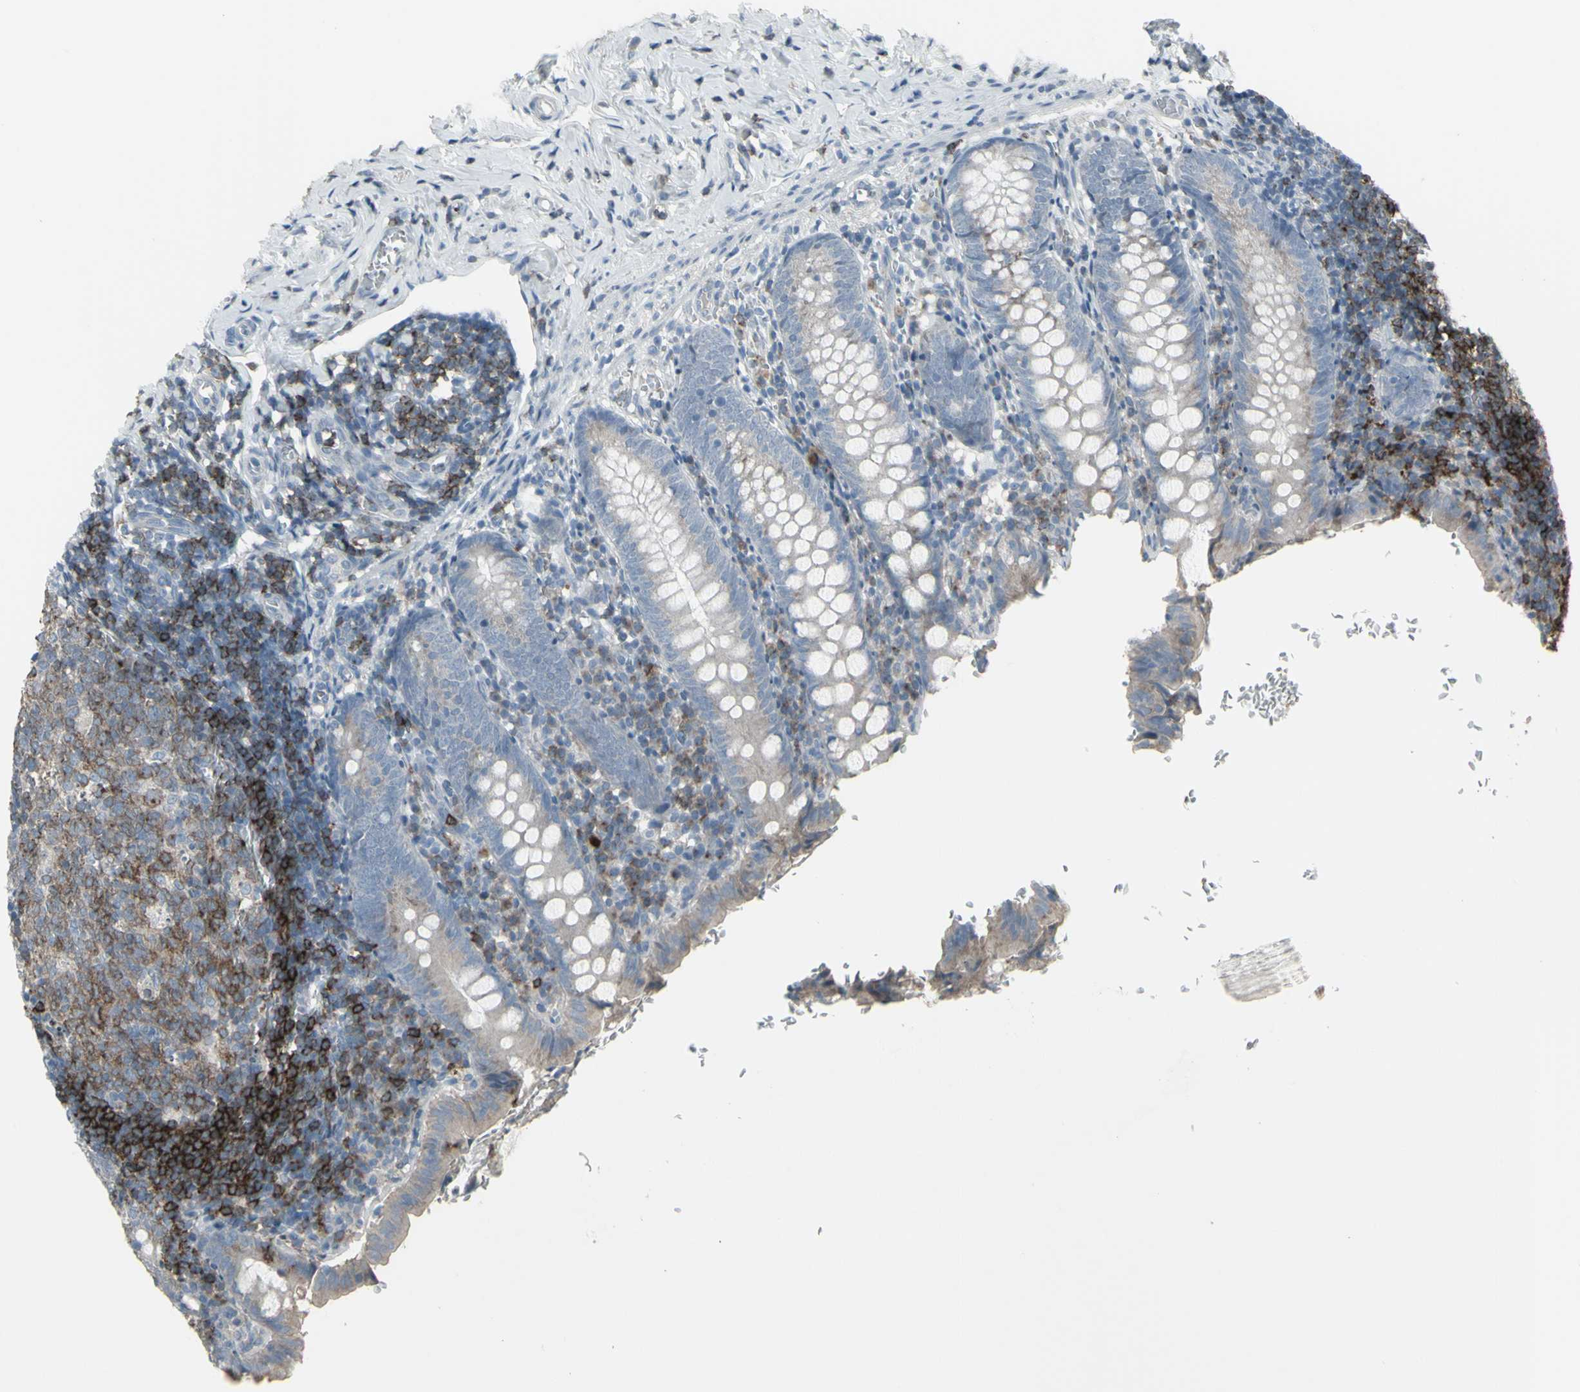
{"staining": {"intensity": "weak", "quantity": "25%-75%", "location": "cytoplasmic/membranous"}, "tissue": "appendix", "cell_type": "Glandular cells", "image_type": "normal", "snomed": [{"axis": "morphology", "description": "Normal tissue, NOS"}, {"axis": "topography", "description": "Appendix"}], "caption": "Protein staining of unremarkable appendix shows weak cytoplasmic/membranous positivity in approximately 25%-75% of glandular cells. Using DAB (3,3'-diaminobenzidine) (brown) and hematoxylin (blue) stains, captured at high magnification using brightfield microscopy.", "gene": "CD79B", "patient": {"sex": "female", "age": 10}}